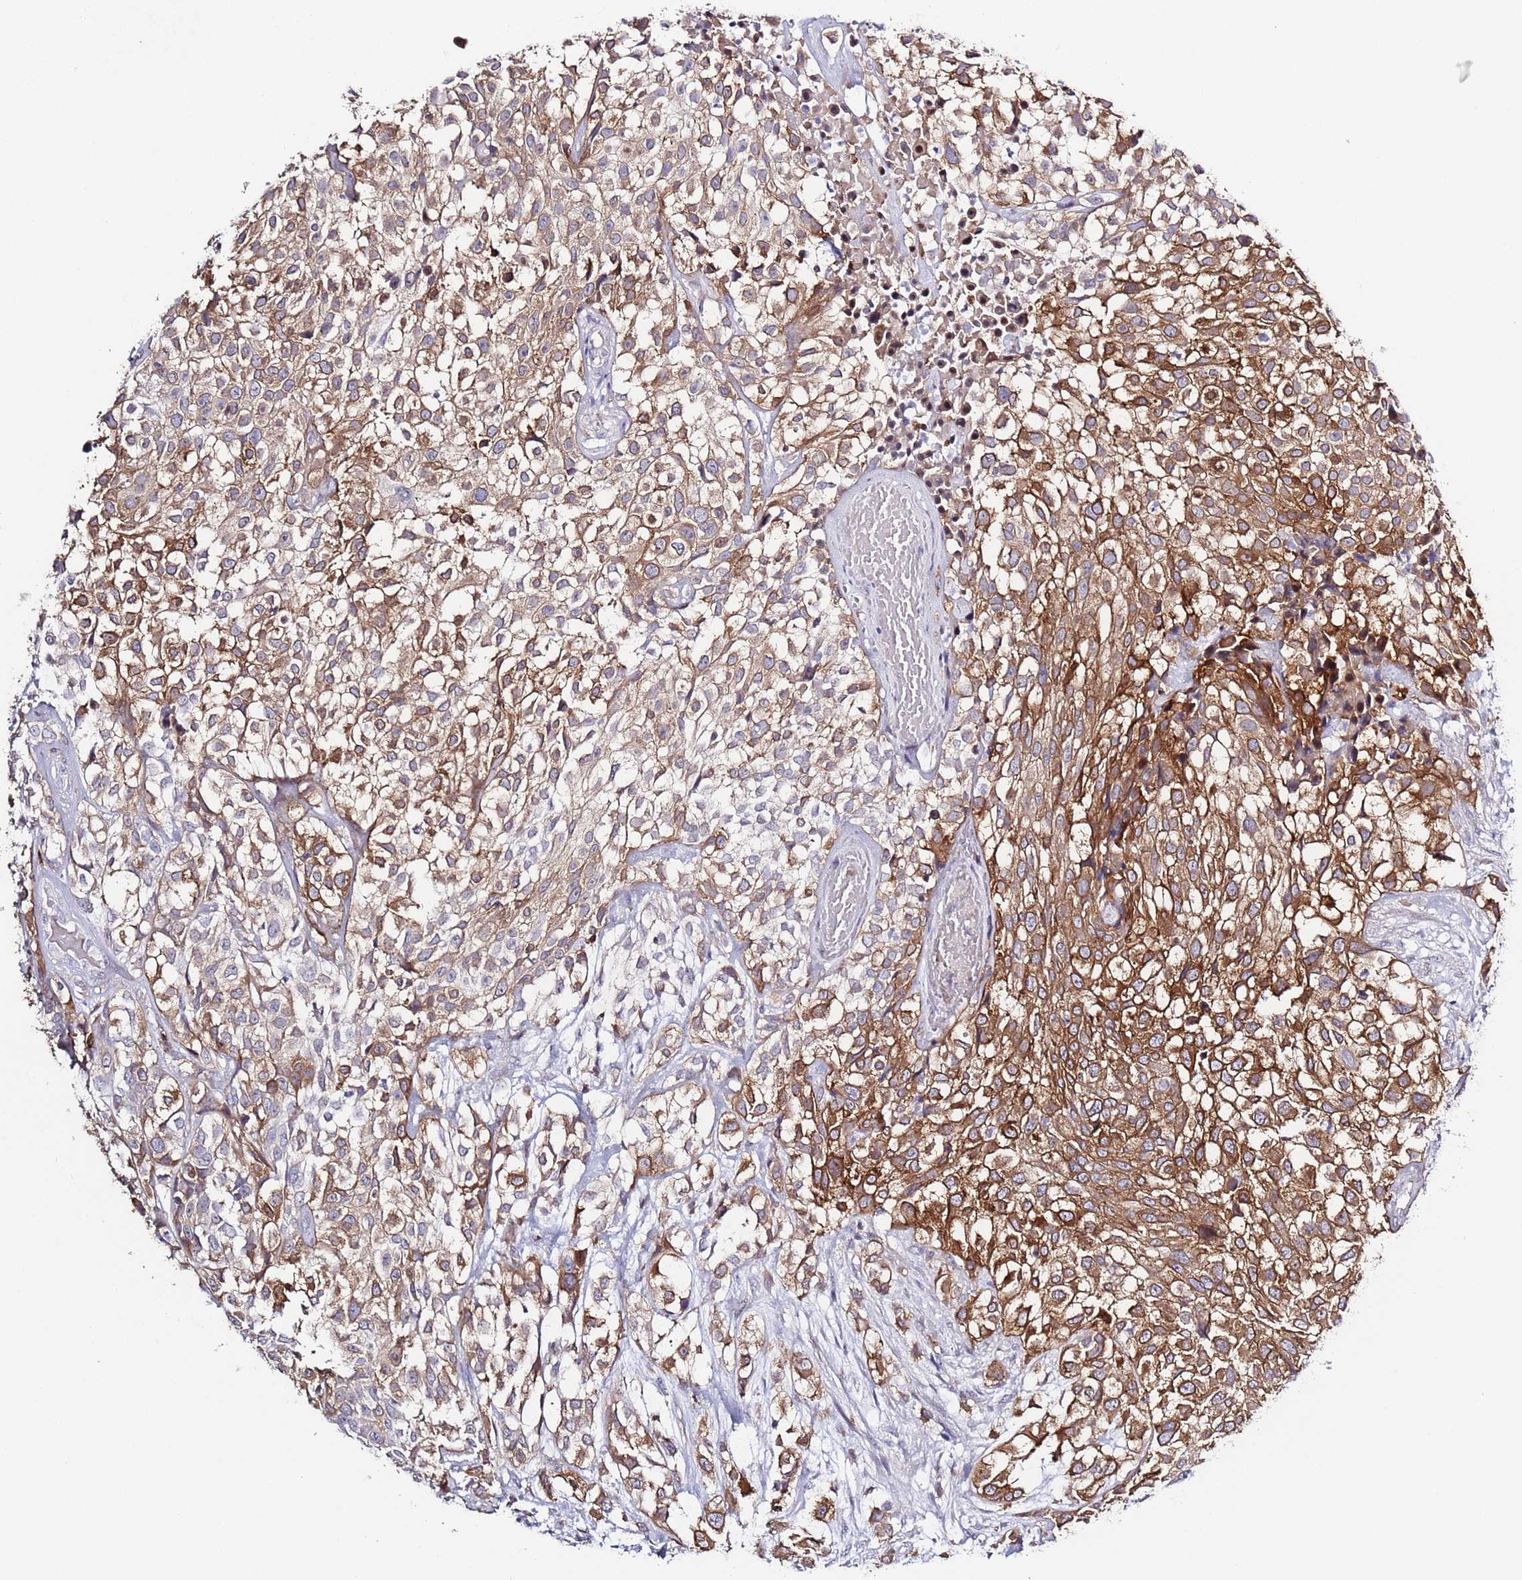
{"staining": {"intensity": "moderate", "quantity": ">75%", "location": "cytoplasmic/membranous"}, "tissue": "urothelial cancer", "cell_type": "Tumor cells", "image_type": "cancer", "snomed": [{"axis": "morphology", "description": "Urothelial carcinoma, High grade"}, {"axis": "topography", "description": "Urinary bladder"}], "caption": "Protein expression analysis of urothelial cancer displays moderate cytoplasmic/membranous positivity in approximately >75% of tumor cells.", "gene": "LPXN", "patient": {"sex": "male", "age": 56}}